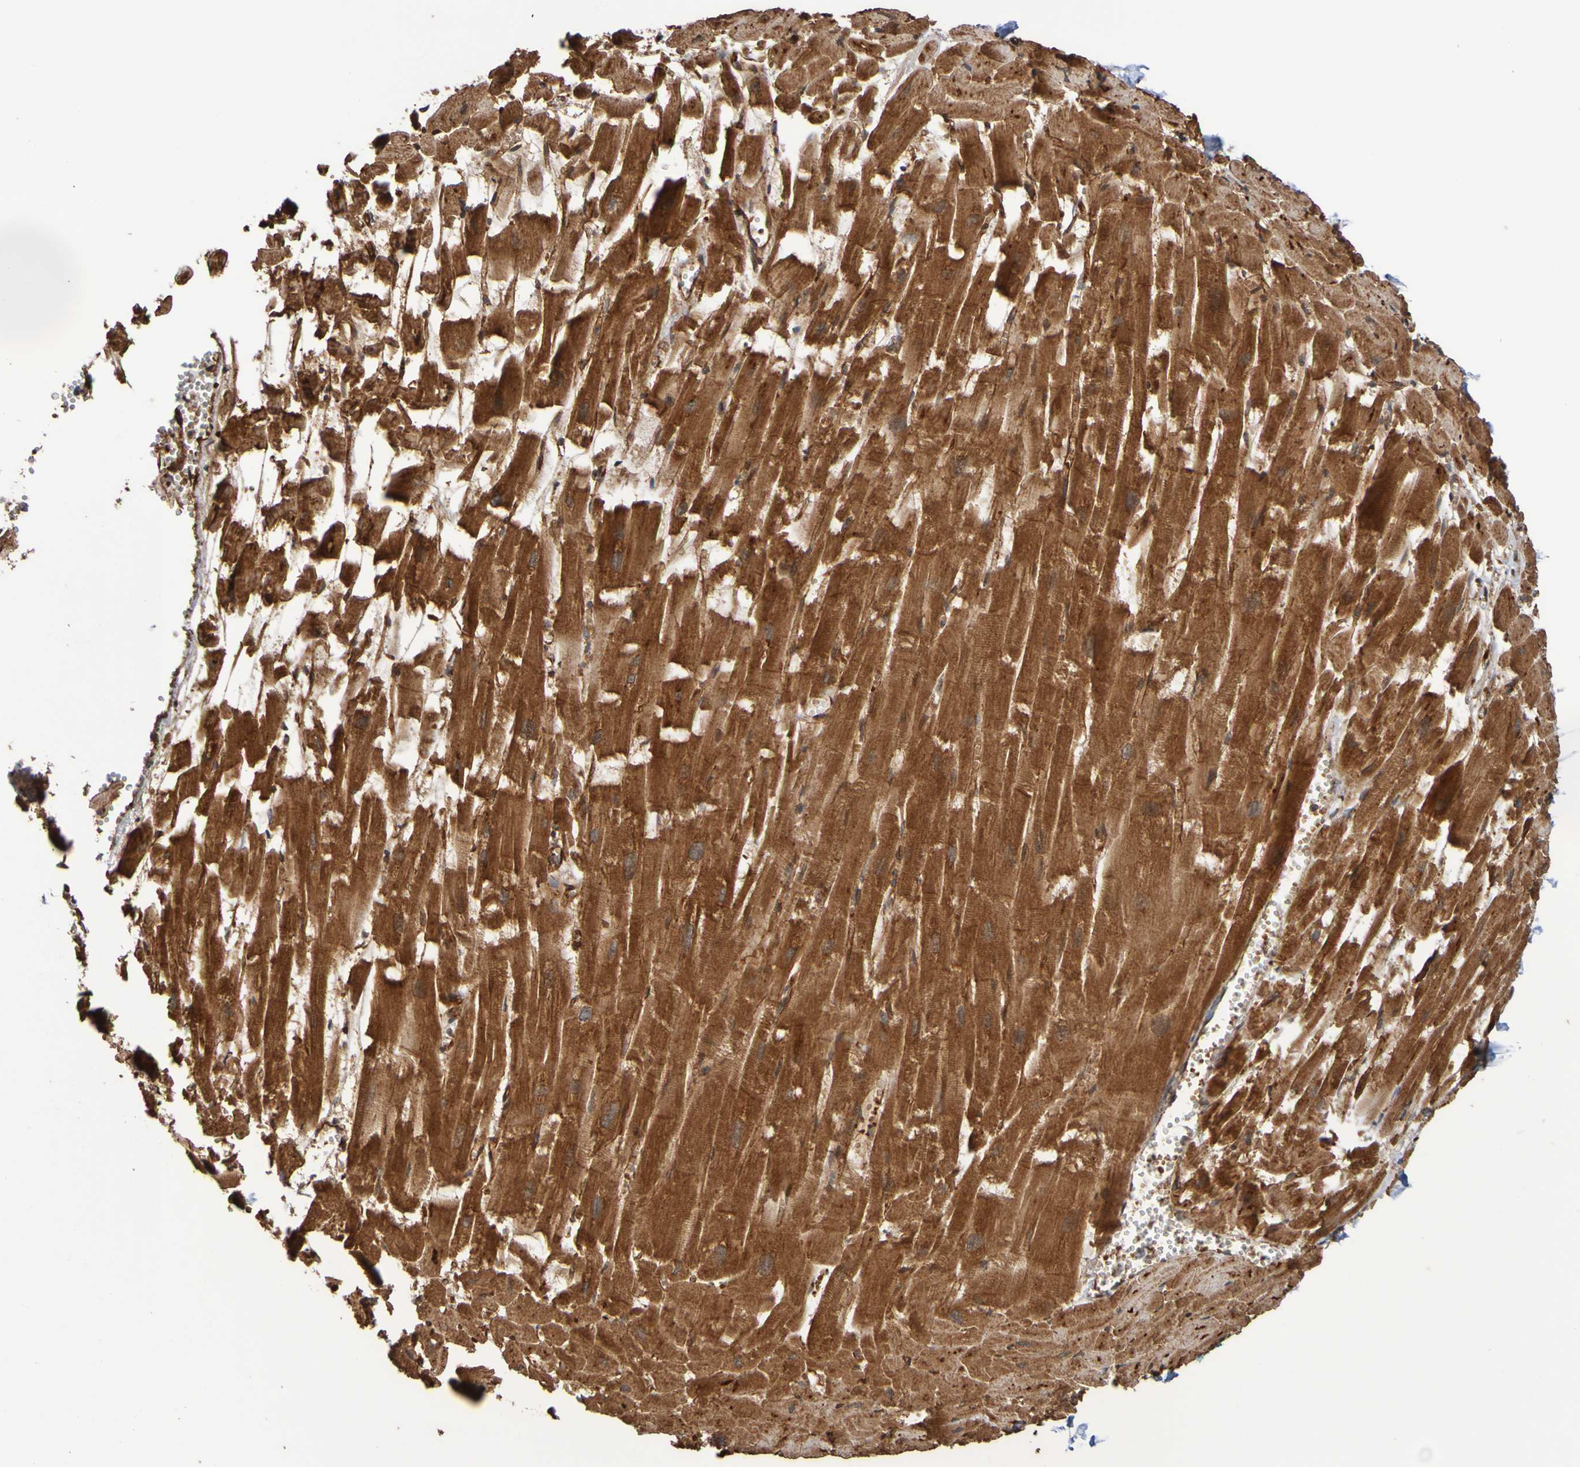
{"staining": {"intensity": "moderate", "quantity": ">75%", "location": "cytoplasmic/membranous"}, "tissue": "heart muscle", "cell_type": "Cardiomyocytes", "image_type": "normal", "snomed": [{"axis": "morphology", "description": "Normal tissue, NOS"}, {"axis": "topography", "description": "Heart"}], "caption": "Cardiomyocytes display medium levels of moderate cytoplasmic/membranous expression in approximately >75% of cells in normal human heart muscle.", "gene": "UCN", "patient": {"sex": "female", "age": 19}}